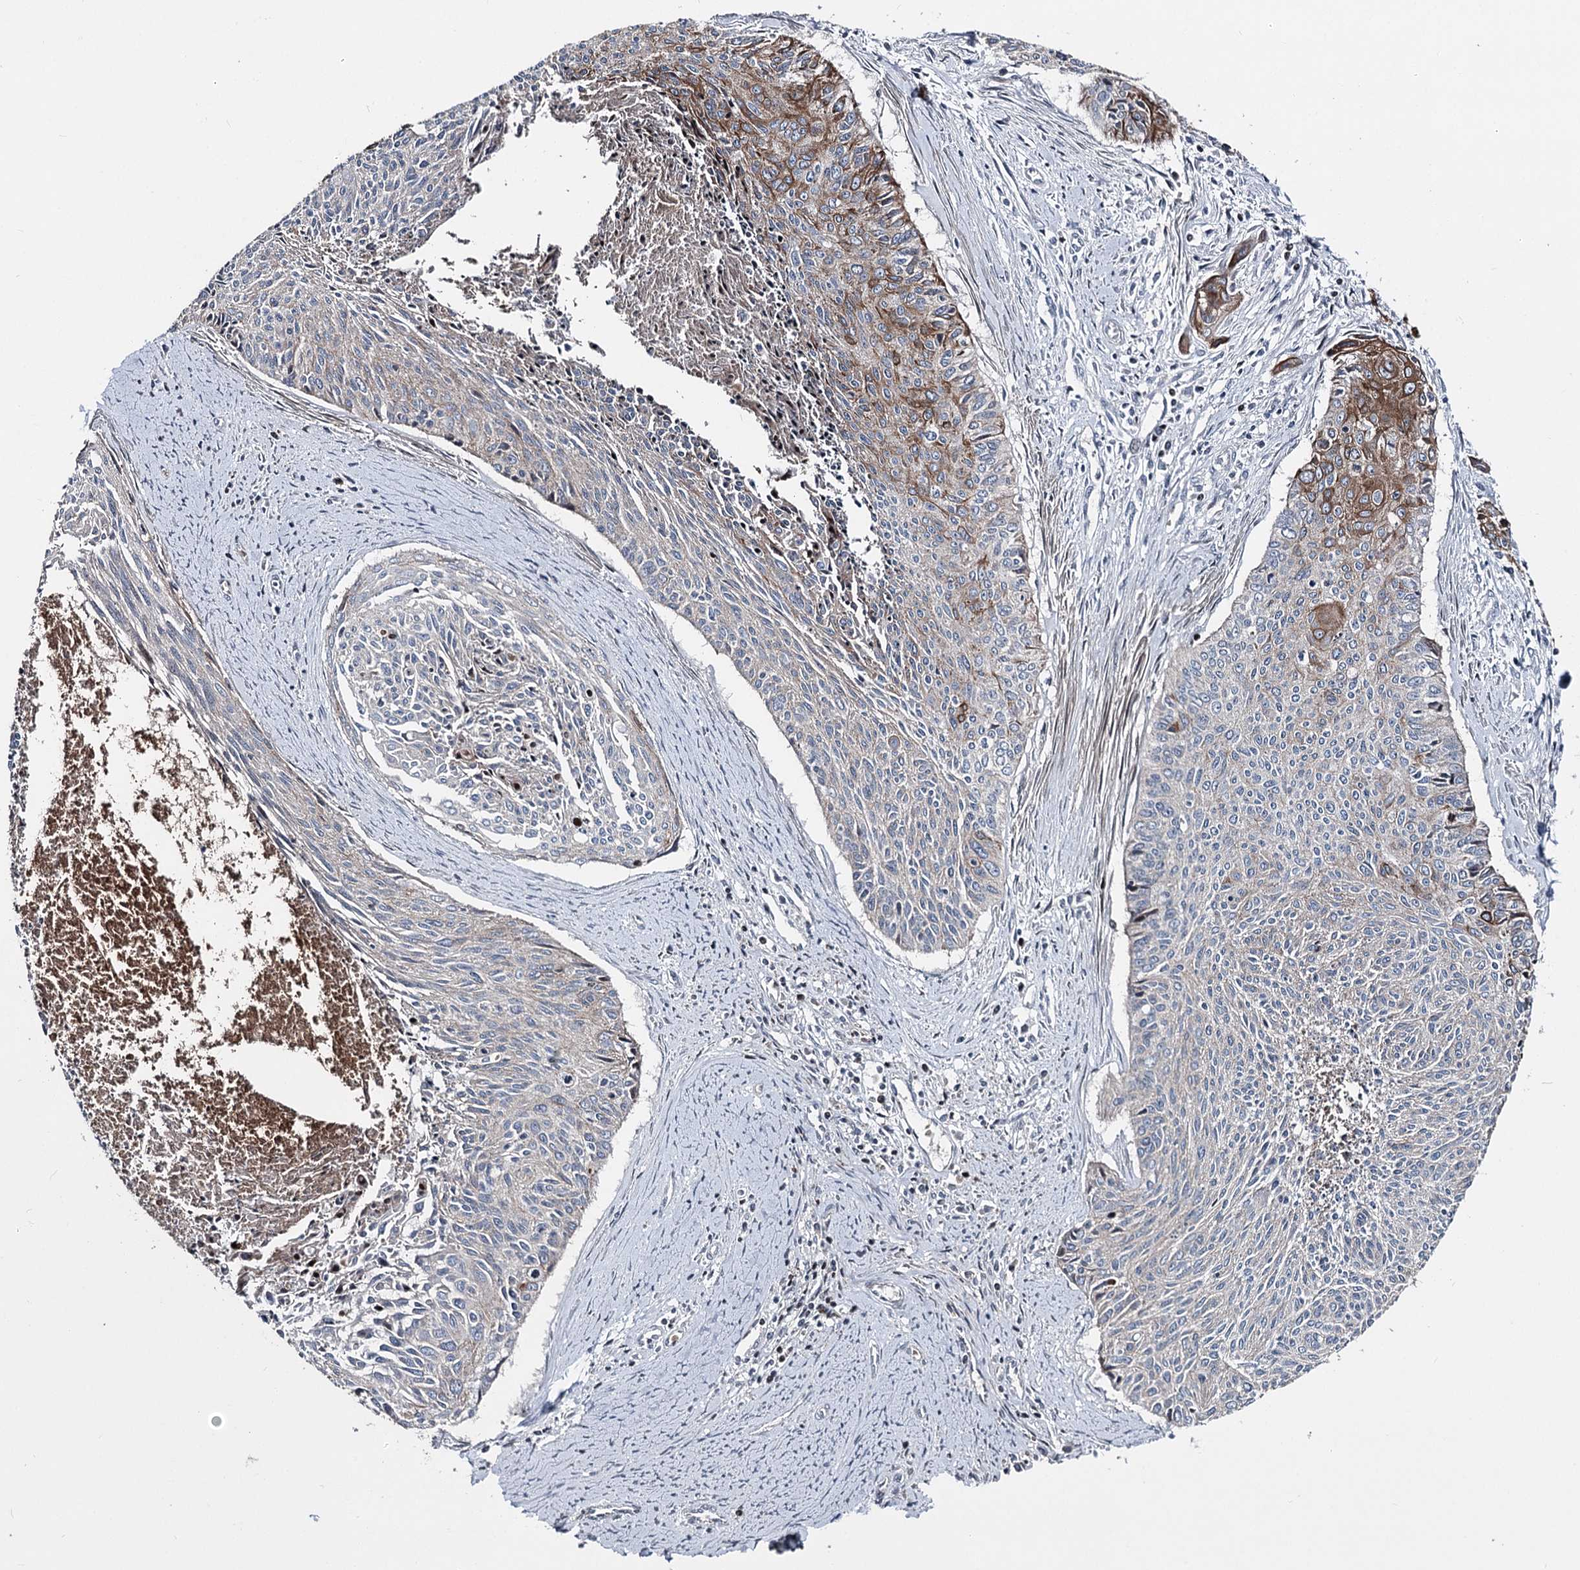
{"staining": {"intensity": "moderate", "quantity": "<25%", "location": "cytoplasmic/membranous"}, "tissue": "cervical cancer", "cell_type": "Tumor cells", "image_type": "cancer", "snomed": [{"axis": "morphology", "description": "Squamous cell carcinoma, NOS"}, {"axis": "topography", "description": "Cervix"}], "caption": "IHC micrograph of neoplastic tissue: cervical cancer (squamous cell carcinoma) stained using immunohistochemistry (IHC) shows low levels of moderate protein expression localized specifically in the cytoplasmic/membranous of tumor cells, appearing as a cytoplasmic/membranous brown color.", "gene": "ITFG2", "patient": {"sex": "female", "age": 55}}